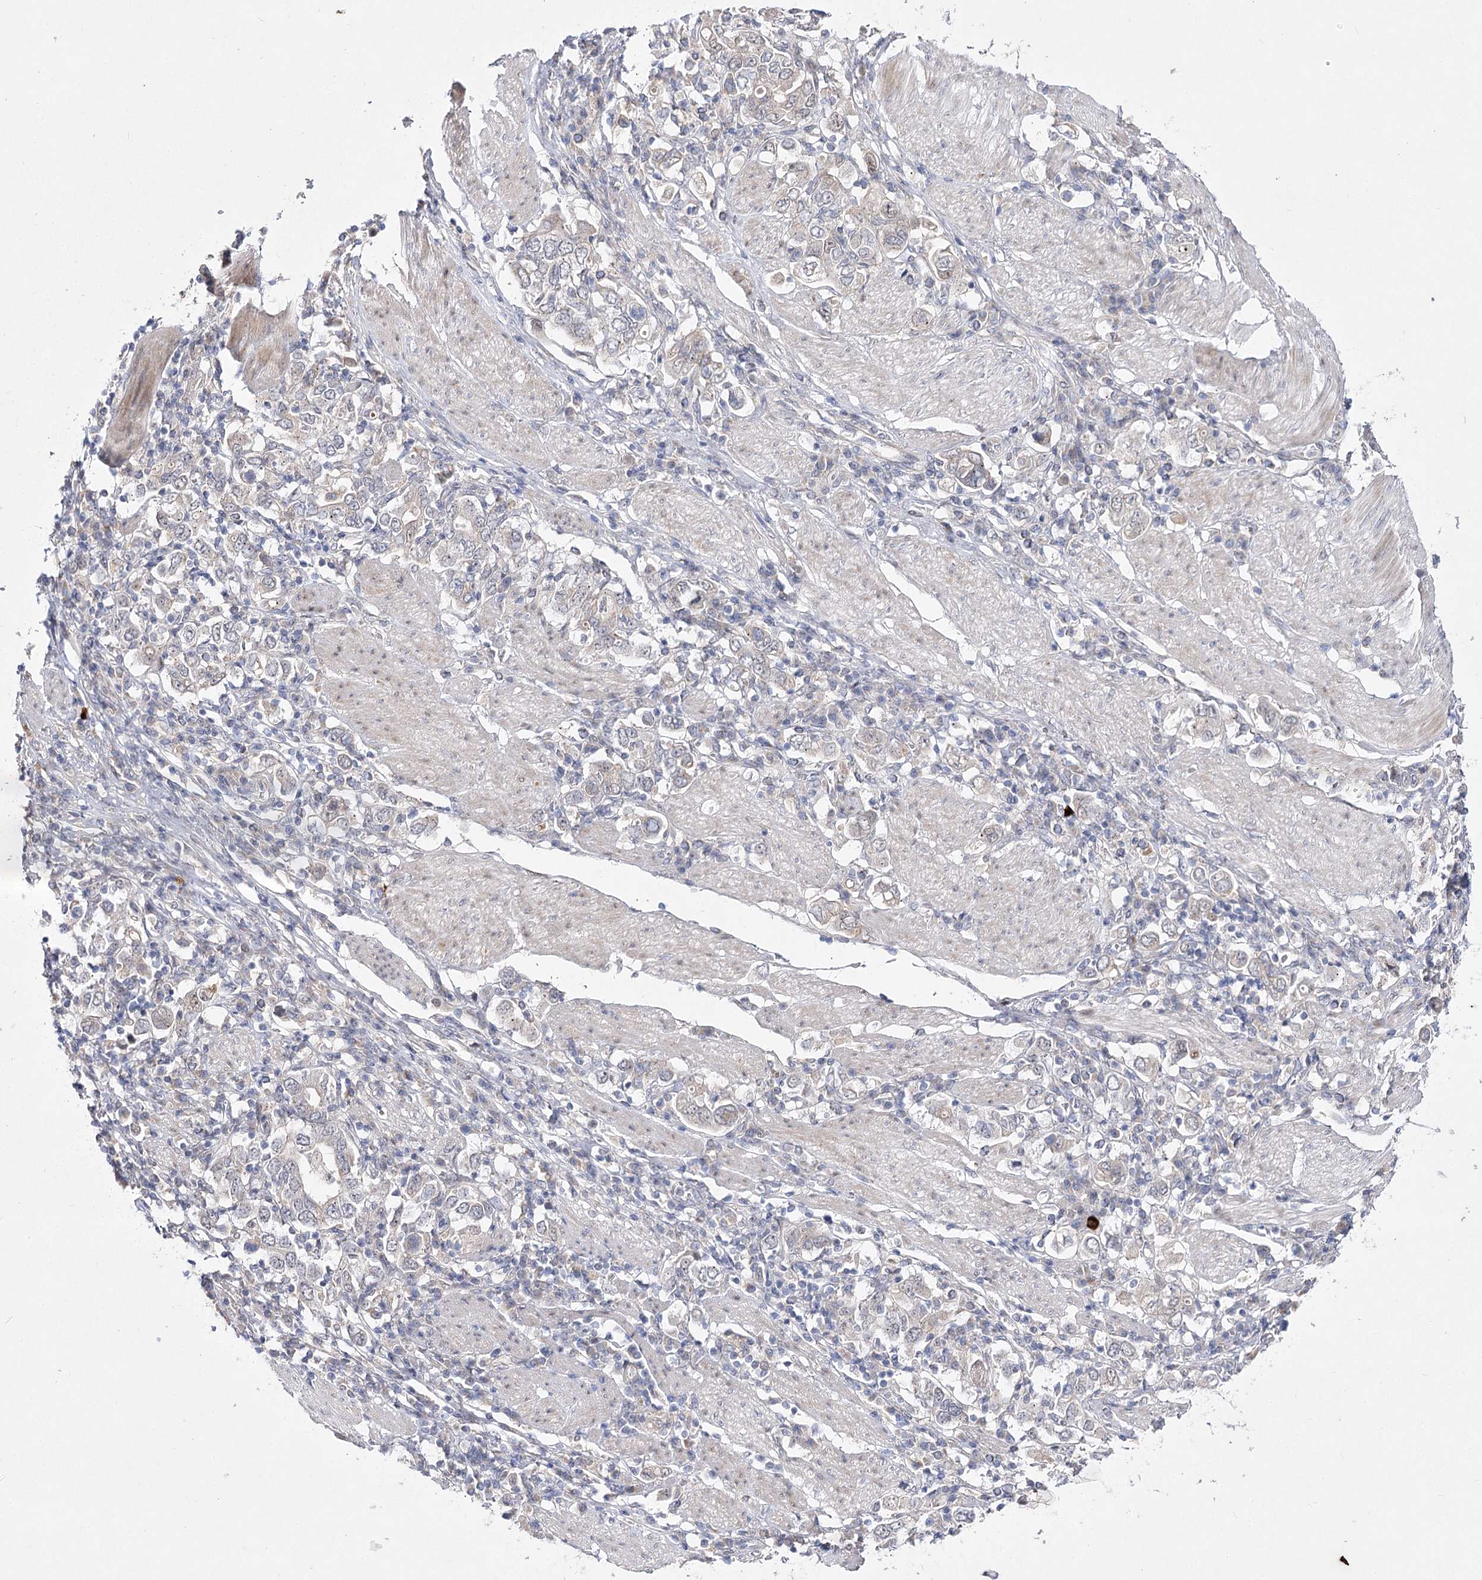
{"staining": {"intensity": "negative", "quantity": "none", "location": "none"}, "tissue": "stomach cancer", "cell_type": "Tumor cells", "image_type": "cancer", "snomed": [{"axis": "morphology", "description": "Adenocarcinoma, NOS"}, {"axis": "topography", "description": "Stomach, upper"}], "caption": "Micrograph shows no significant protein expression in tumor cells of adenocarcinoma (stomach).", "gene": "ARHGAP32", "patient": {"sex": "male", "age": 62}}